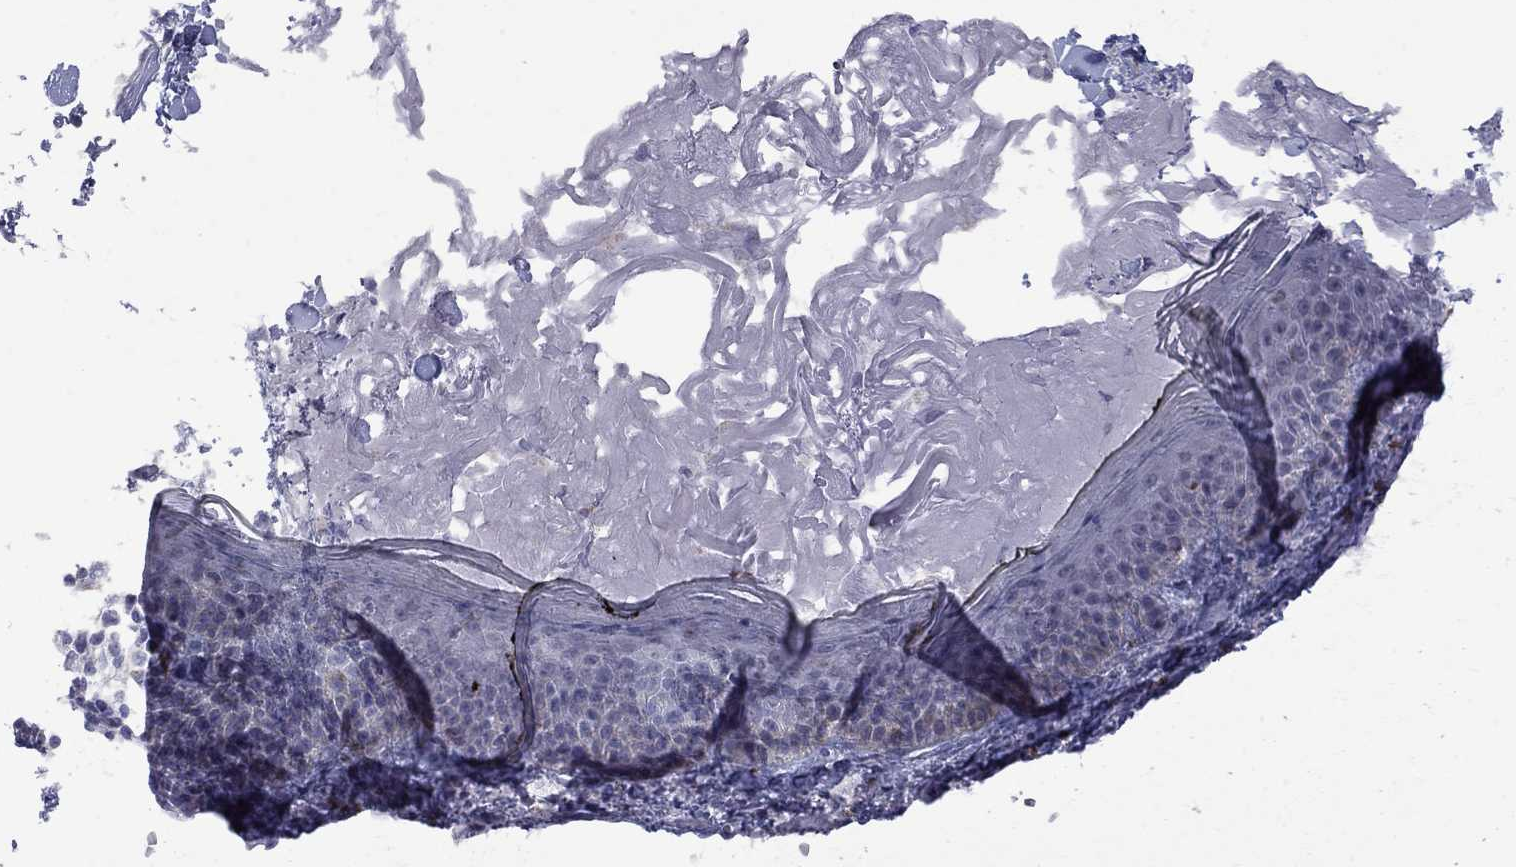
{"staining": {"intensity": "negative", "quantity": "none", "location": "none"}, "tissue": "skin", "cell_type": "Fibroblasts", "image_type": "normal", "snomed": [{"axis": "morphology", "description": "Normal tissue, NOS"}, {"axis": "topography", "description": "Skin"}], "caption": "Benign skin was stained to show a protein in brown. There is no significant expression in fibroblasts.", "gene": "KCNJ16", "patient": {"sex": "male", "age": 76}}